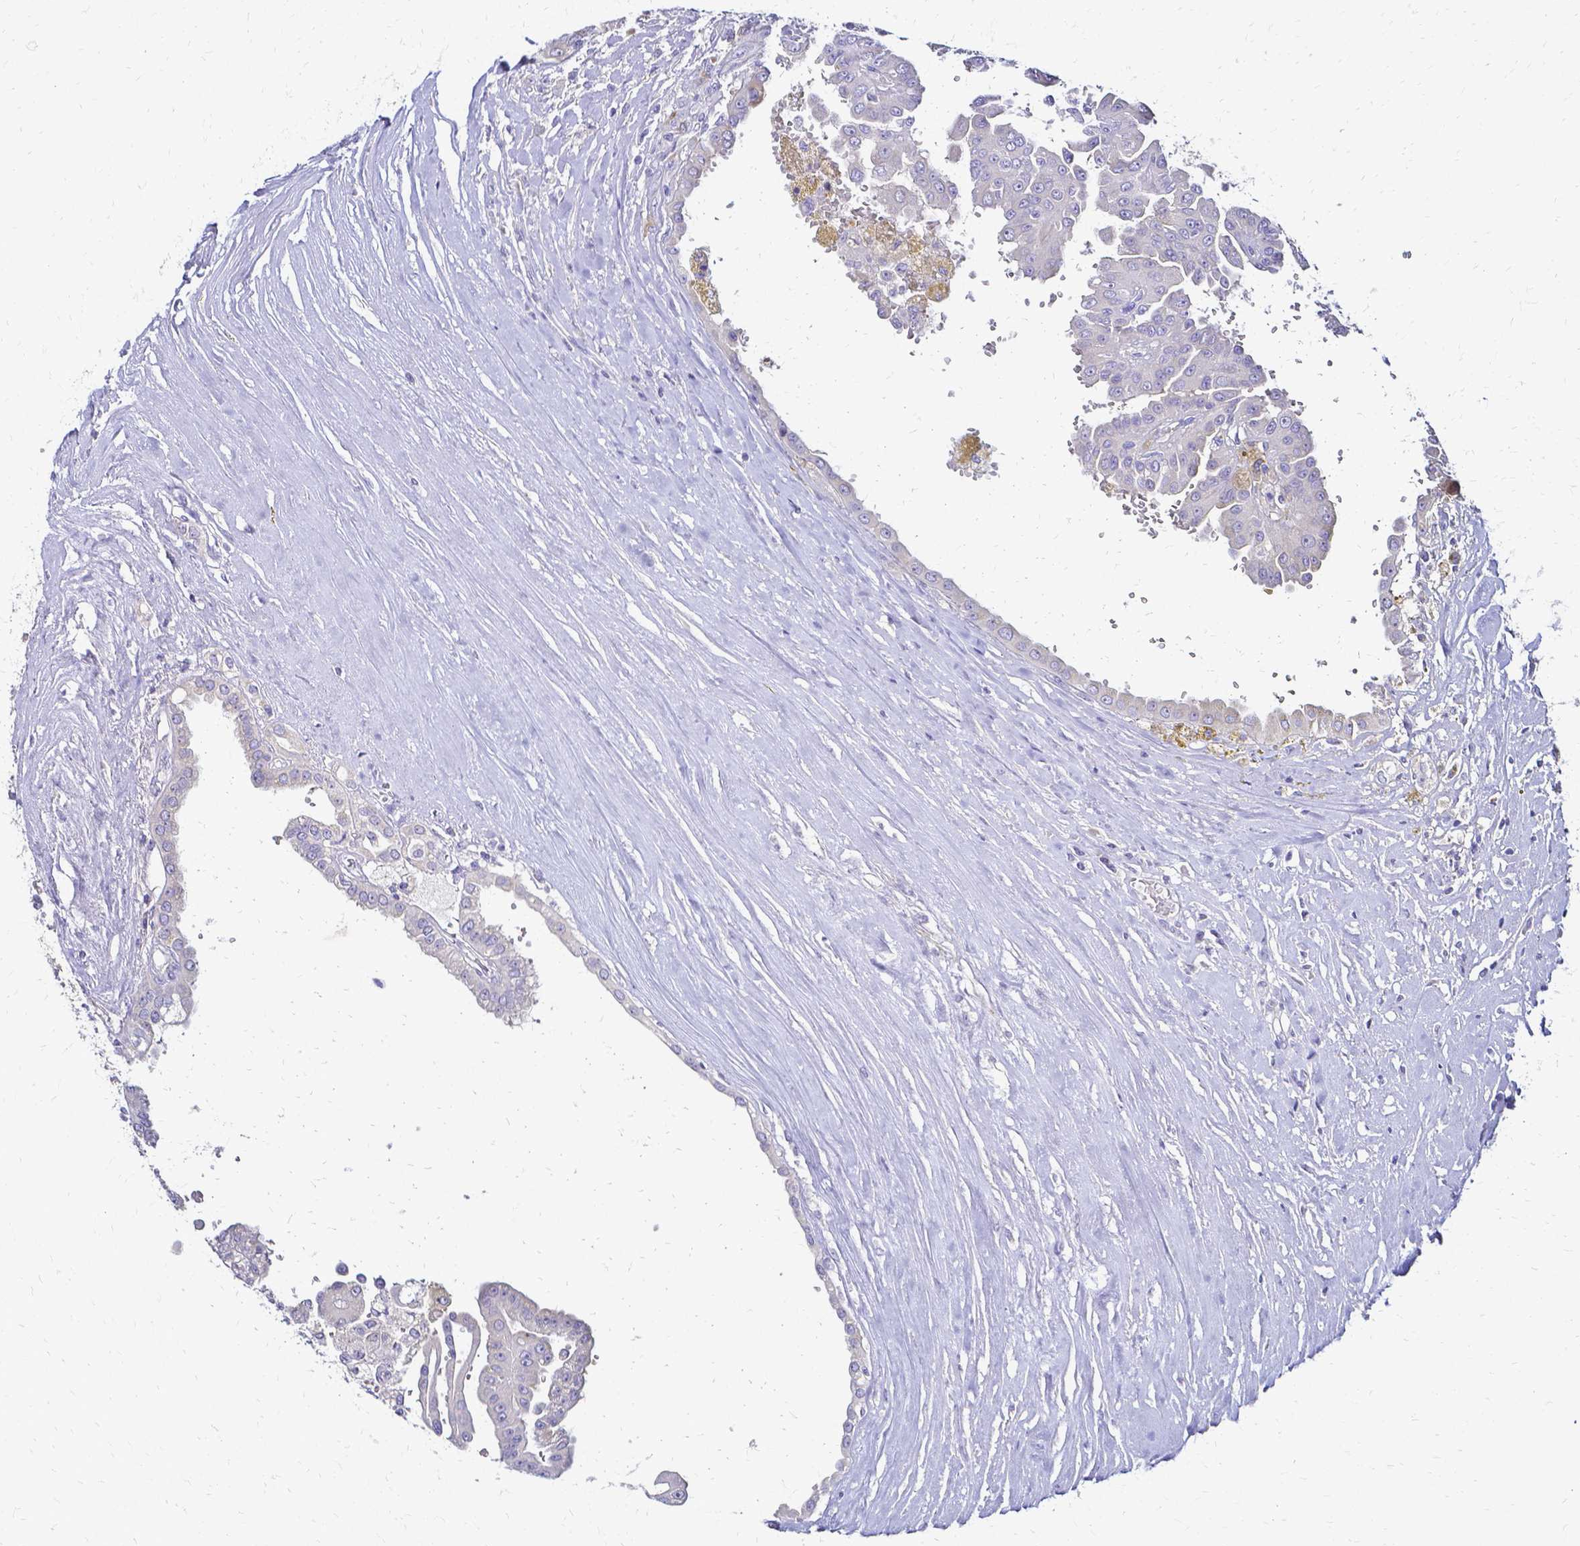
{"staining": {"intensity": "negative", "quantity": "none", "location": "none"}, "tissue": "renal cancer", "cell_type": "Tumor cells", "image_type": "cancer", "snomed": [{"axis": "morphology", "description": "Adenocarcinoma, NOS"}, {"axis": "topography", "description": "Kidney"}], "caption": "This histopathology image is of renal cancer (adenocarcinoma) stained with immunohistochemistry (IHC) to label a protein in brown with the nuclei are counter-stained blue. There is no staining in tumor cells.", "gene": "CCNB1", "patient": {"sex": "male", "age": 58}}